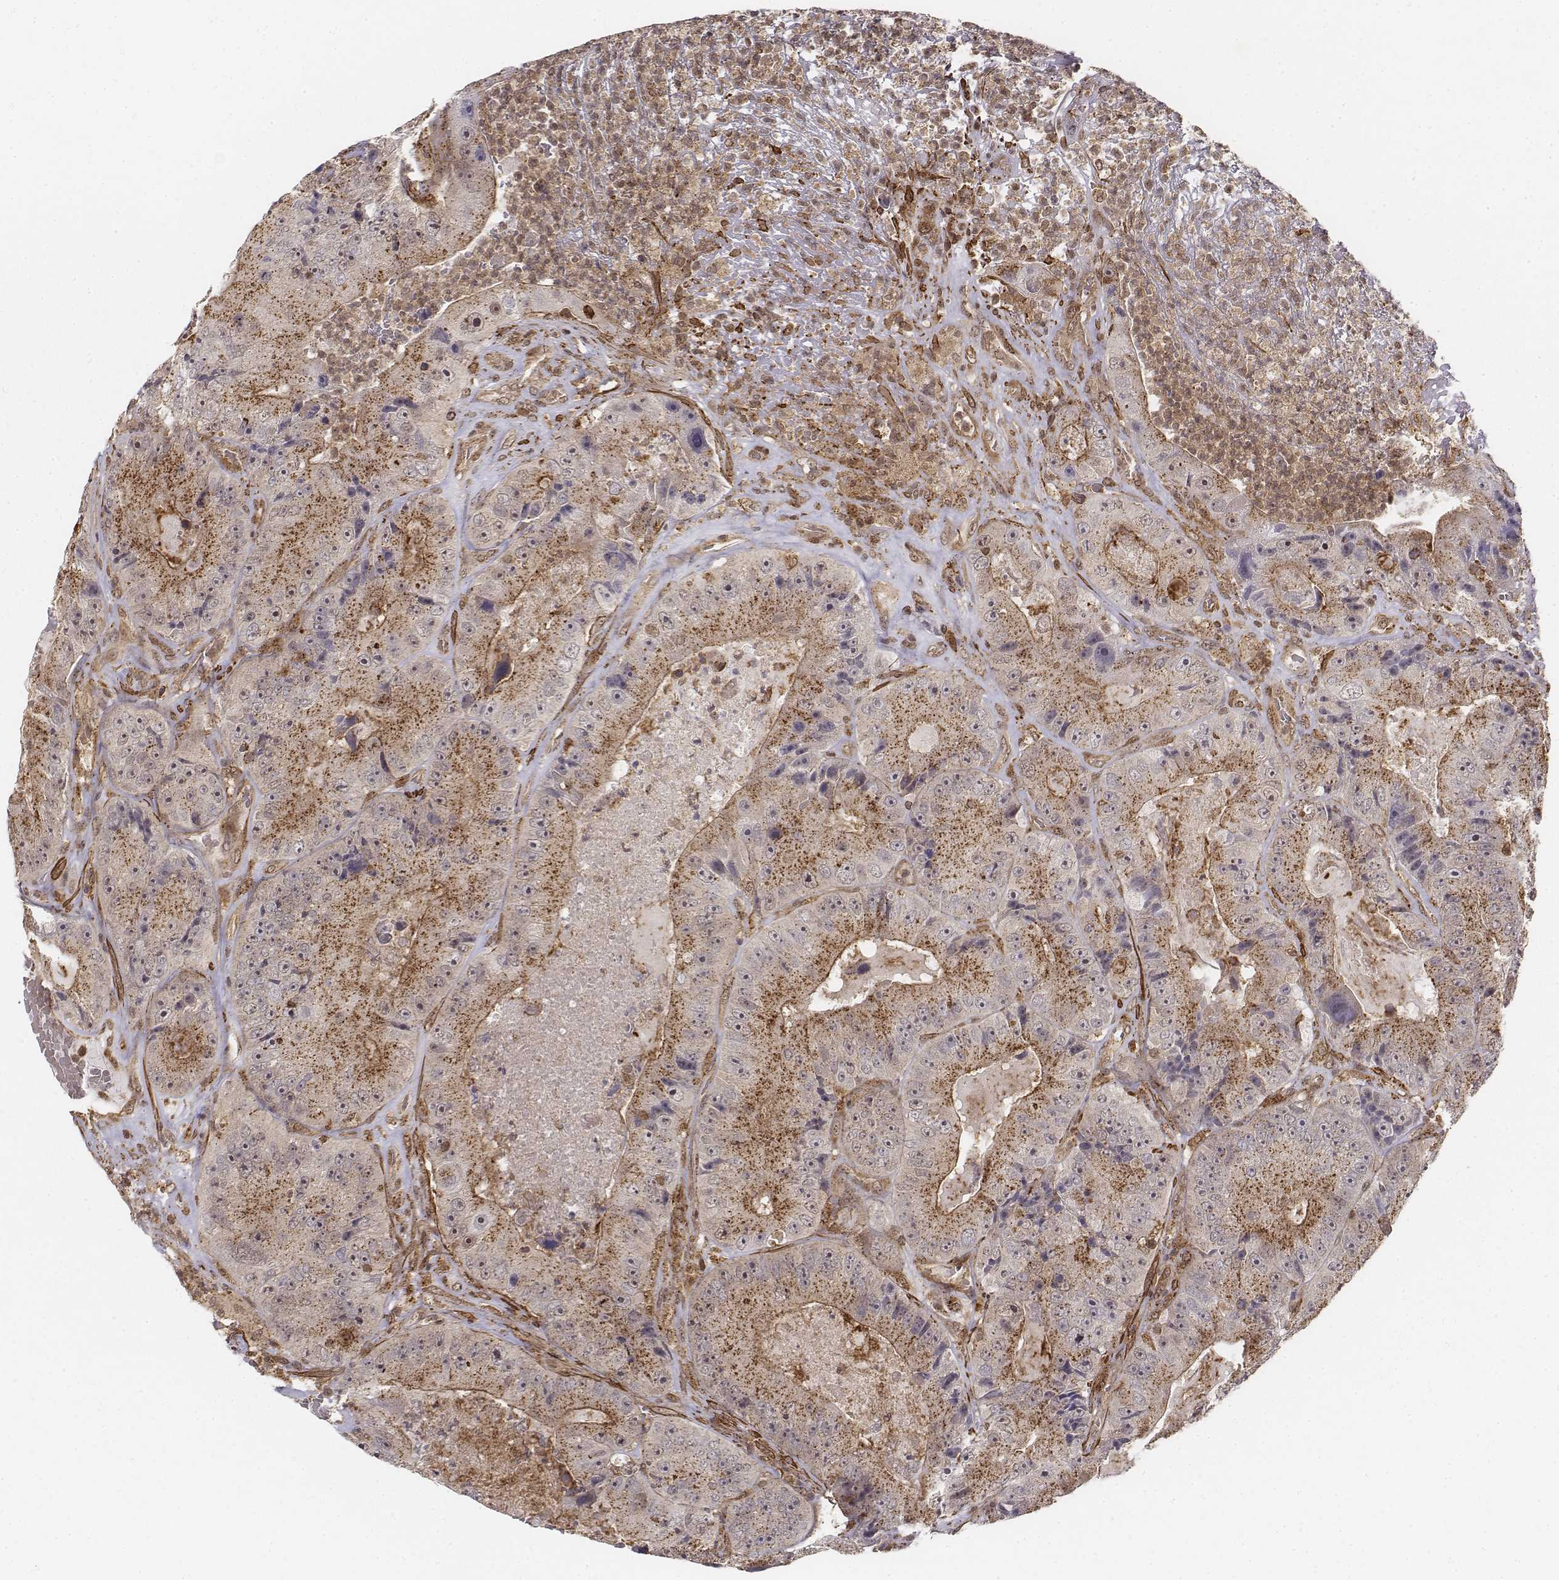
{"staining": {"intensity": "moderate", "quantity": ">75%", "location": "cytoplasmic/membranous"}, "tissue": "colorectal cancer", "cell_type": "Tumor cells", "image_type": "cancer", "snomed": [{"axis": "morphology", "description": "Adenocarcinoma, NOS"}, {"axis": "topography", "description": "Colon"}], "caption": "Protein analysis of colorectal cancer (adenocarcinoma) tissue demonstrates moderate cytoplasmic/membranous expression in about >75% of tumor cells.", "gene": "ZFYVE19", "patient": {"sex": "female", "age": 86}}